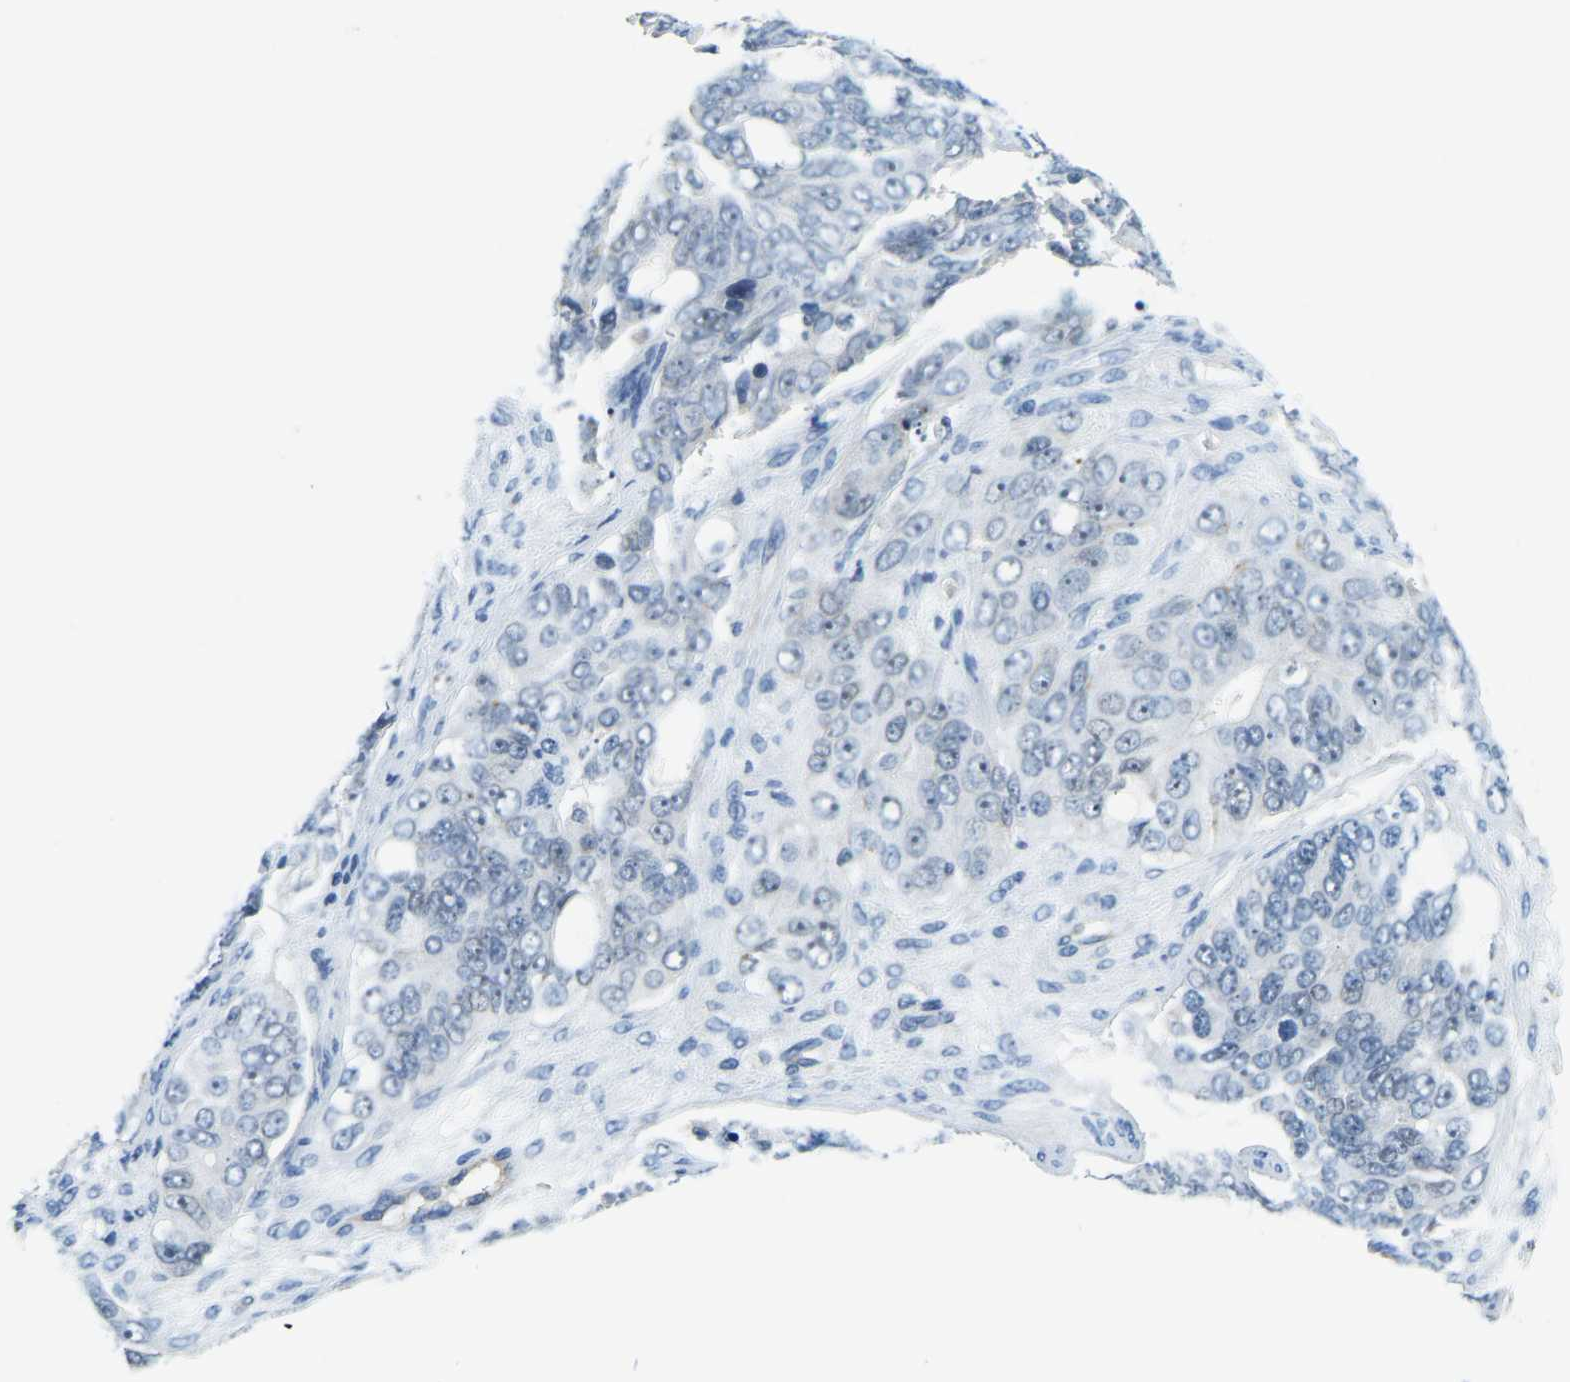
{"staining": {"intensity": "negative", "quantity": "none", "location": "none"}, "tissue": "ovarian cancer", "cell_type": "Tumor cells", "image_type": "cancer", "snomed": [{"axis": "morphology", "description": "Carcinoma, endometroid"}, {"axis": "topography", "description": "Ovary"}], "caption": "This is an IHC micrograph of human endometroid carcinoma (ovarian). There is no expression in tumor cells.", "gene": "RRP1", "patient": {"sex": "female", "age": 51}}